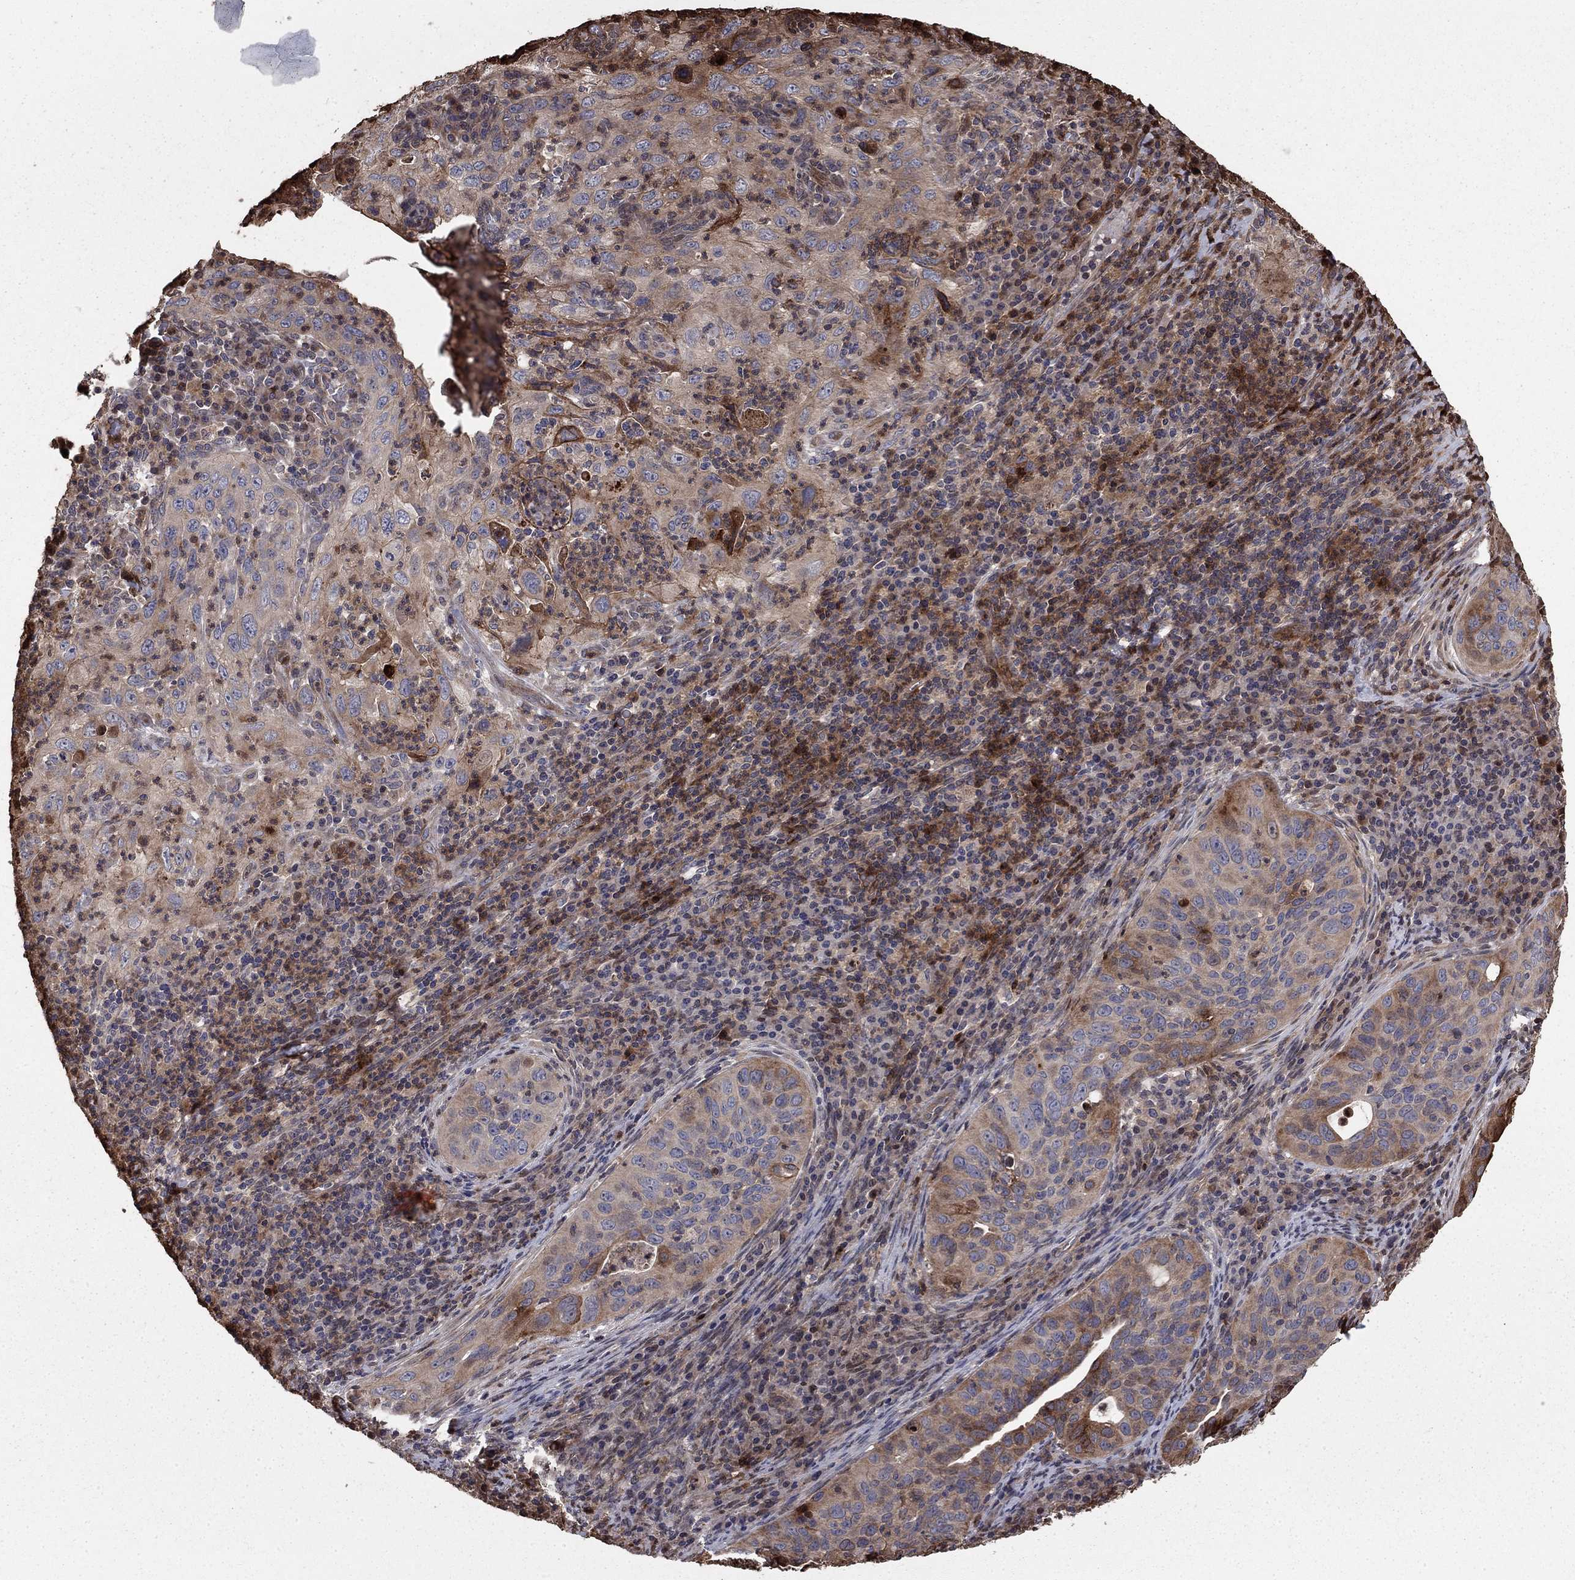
{"staining": {"intensity": "moderate", "quantity": "<25%", "location": "cytoplasmic/membranous"}, "tissue": "cervical cancer", "cell_type": "Tumor cells", "image_type": "cancer", "snomed": [{"axis": "morphology", "description": "Squamous cell carcinoma, NOS"}, {"axis": "topography", "description": "Cervix"}], "caption": "Immunohistochemistry (IHC) micrograph of cervical cancer (squamous cell carcinoma) stained for a protein (brown), which reveals low levels of moderate cytoplasmic/membranous staining in about <25% of tumor cells.", "gene": "GYG1", "patient": {"sex": "female", "age": 26}}